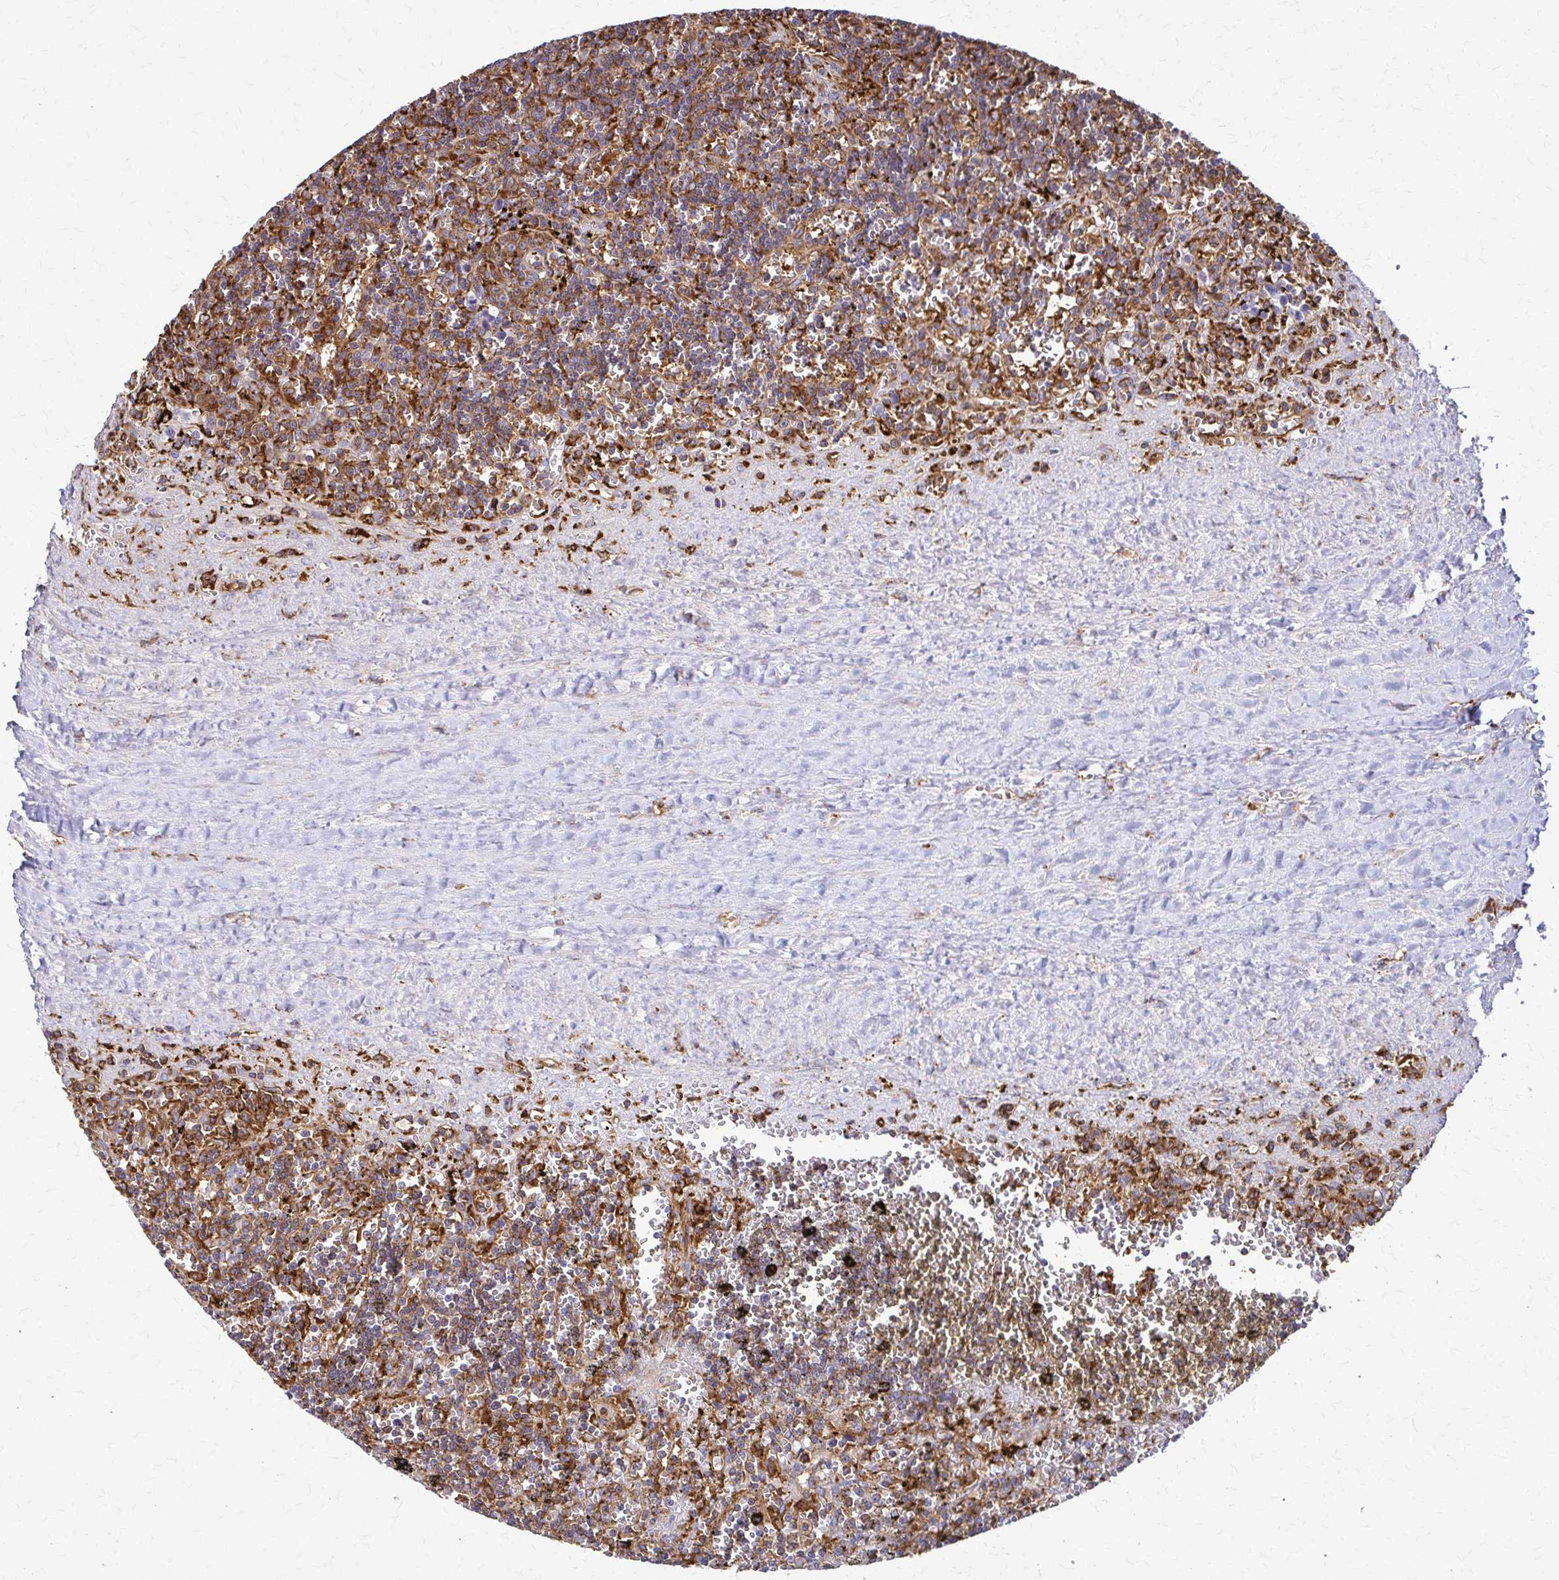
{"staining": {"intensity": "moderate", "quantity": ">75%", "location": "cytoplasmic/membranous"}, "tissue": "lymphoma", "cell_type": "Tumor cells", "image_type": "cancer", "snomed": [{"axis": "morphology", "description": "Malignant lymphoma, non-Hodgkin's type, Low grade"}, {"axis": "topography", "description": "Spleen"}], "caption": "Low-grade malignant lymphoma, non-Hodgkin's type was stained to show a protein in brown. There is medium levels of moderate cytoplasmic/membranous staining in approximately >75% of tumor cells. The protein is shown in brown color, while the nuclei are stained blue.", "gene": "WASF2", "patient": {"sex": "male", "age": 60}}